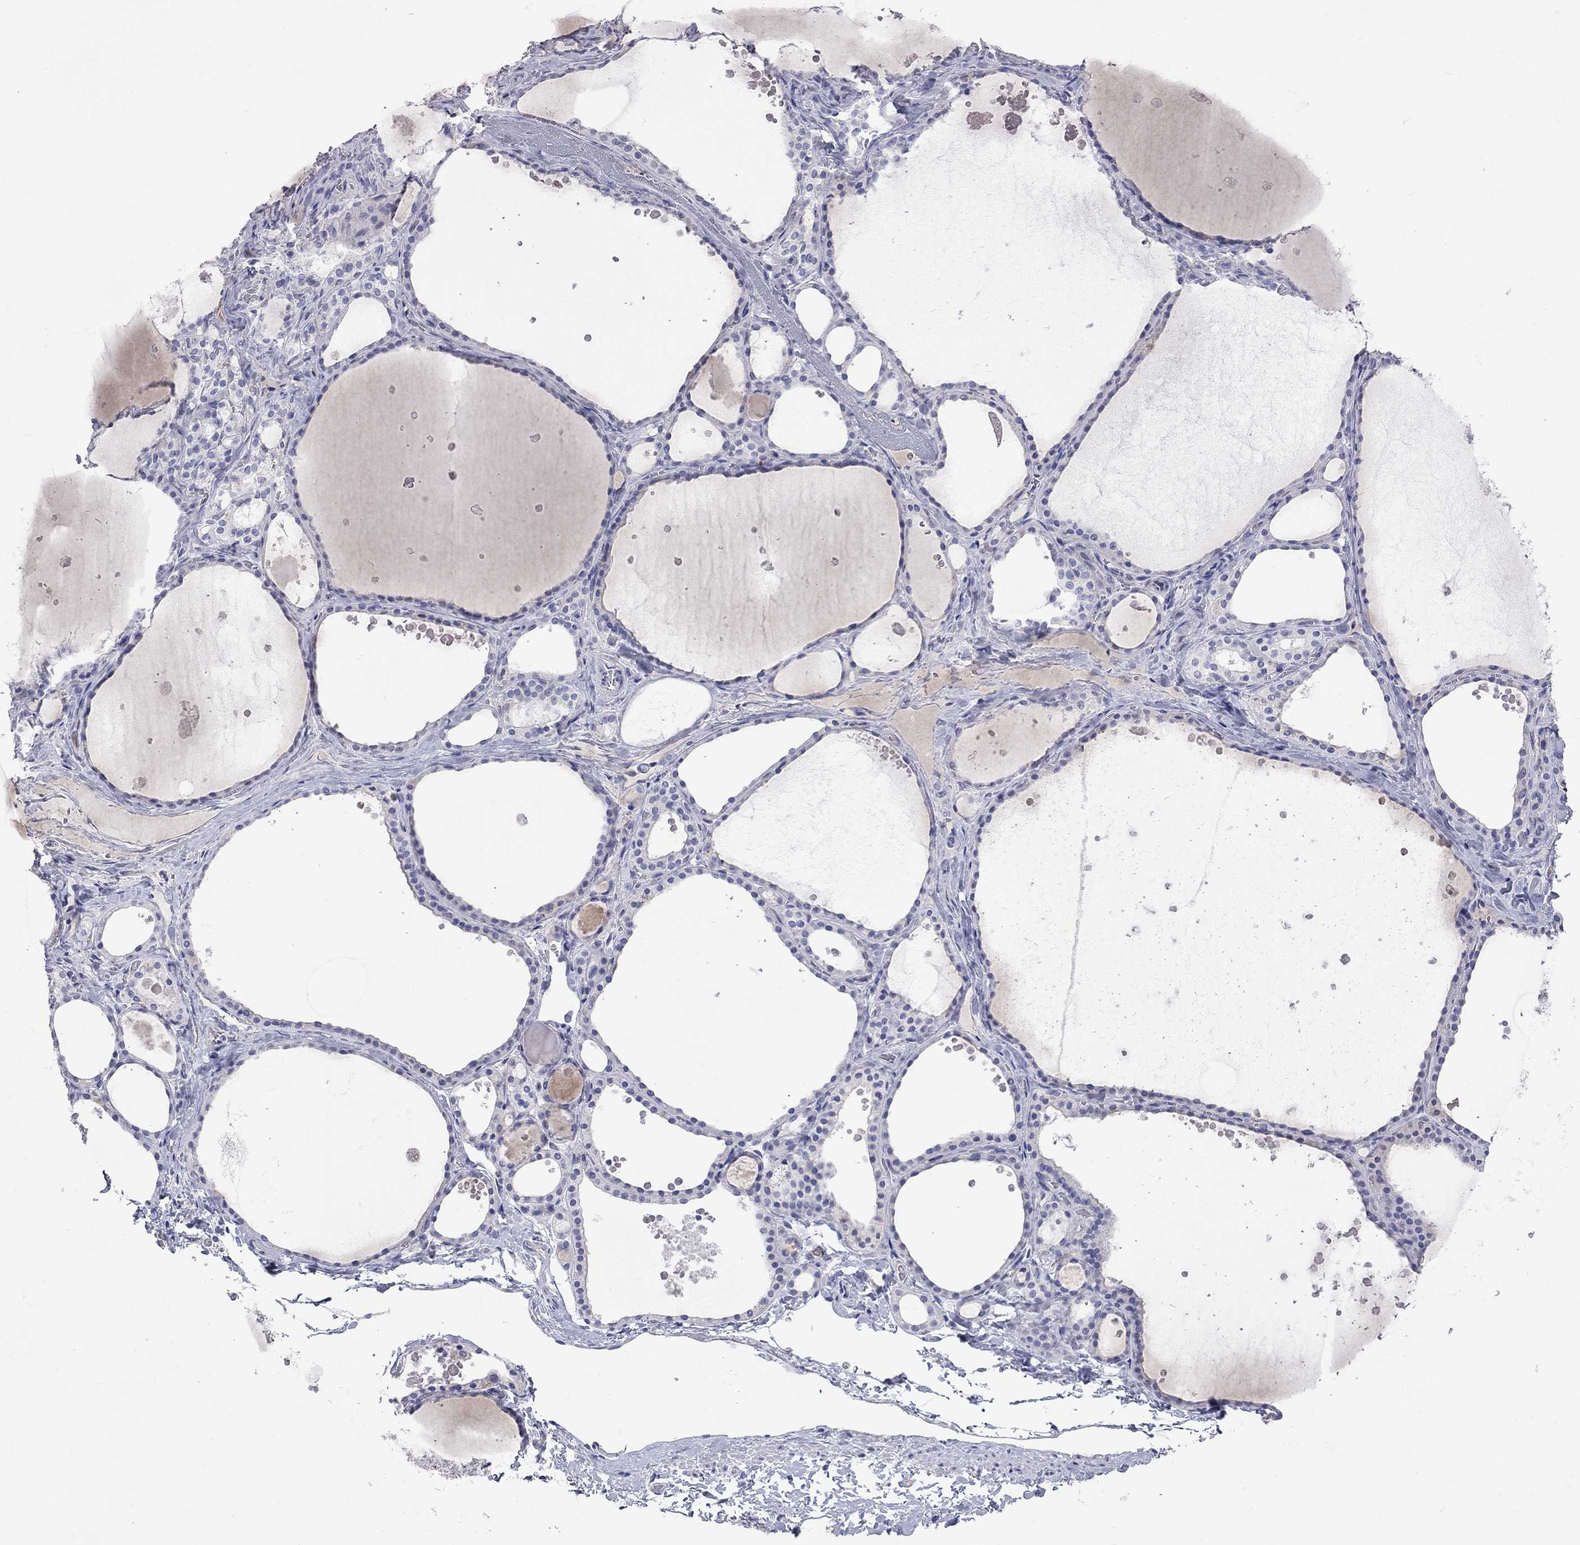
{"staining": {"intensity": "negative", "quantity": "none", "location": "none"}, "tissue": "thyroid gland", "cell_type": "Glandular cells", "image_type": "normal", "snomed": [{"axis": "morphology", "description": "Normal tissue, NOS"}, {"axis": "topography", "description": "Thyroid gland"}], "caption": "Immunohistochemical staining of normal human thyroid gland exhibits no significant positivity in glandular cells.", "gene": "KCND2", "patient": {"sex": "male", "age": 63}}